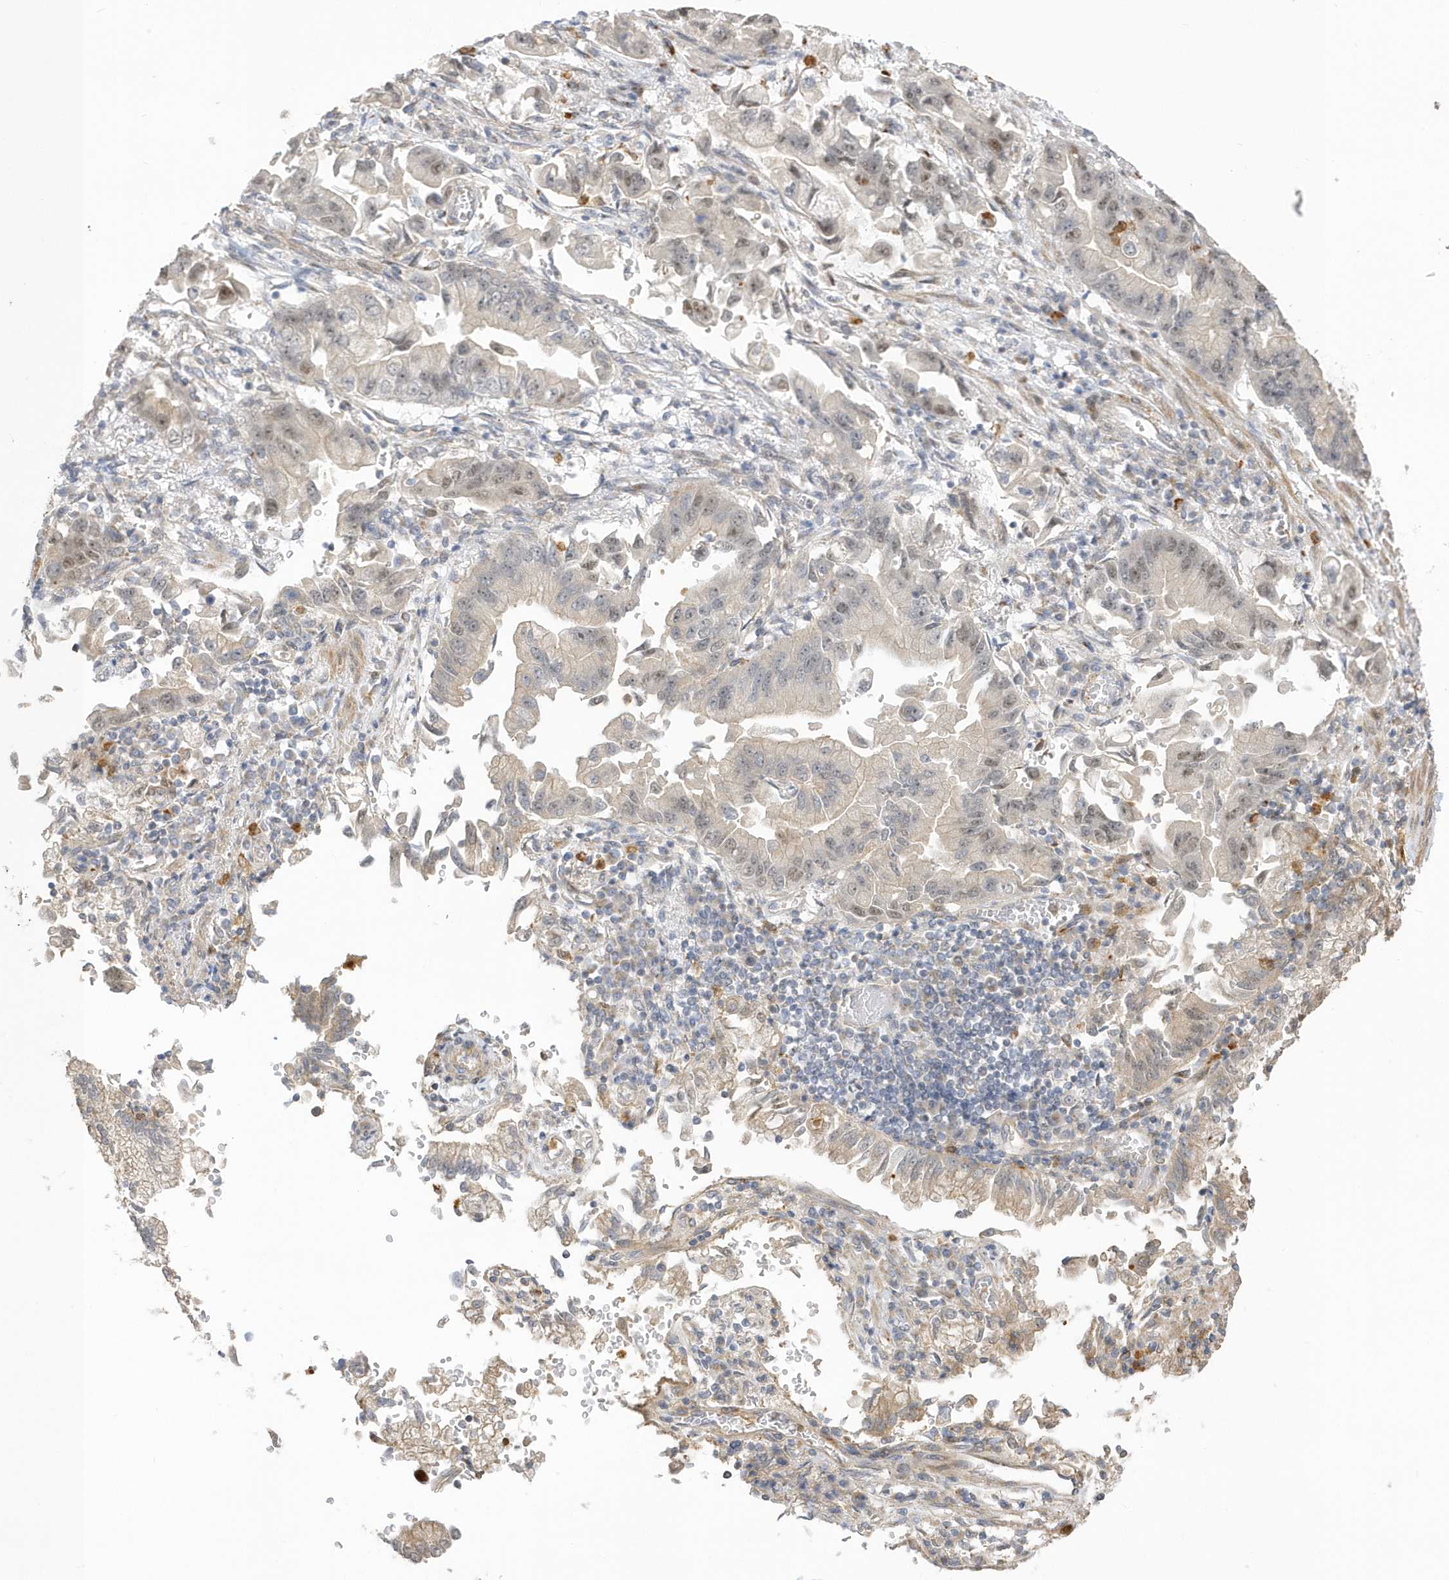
{"staining": {"intensity": "weak", "quantity": "<25%", "location": "cytoplasmic/membranous"}, "tissue": "stomach cancer", "cell_type": "Tumor cells", "image_type": "cancer", "snomed": [{"axis": "morphology", "description": "Adenocarcinoma, NOS"}, {"axis": "topography", "description": "Stomach"}], "caption": "An image of stomach cancer stained for a protein displays no brown staining in tumor cells.", "gene": "NAF1", "patient": {"sex": "male", "age": 62}}